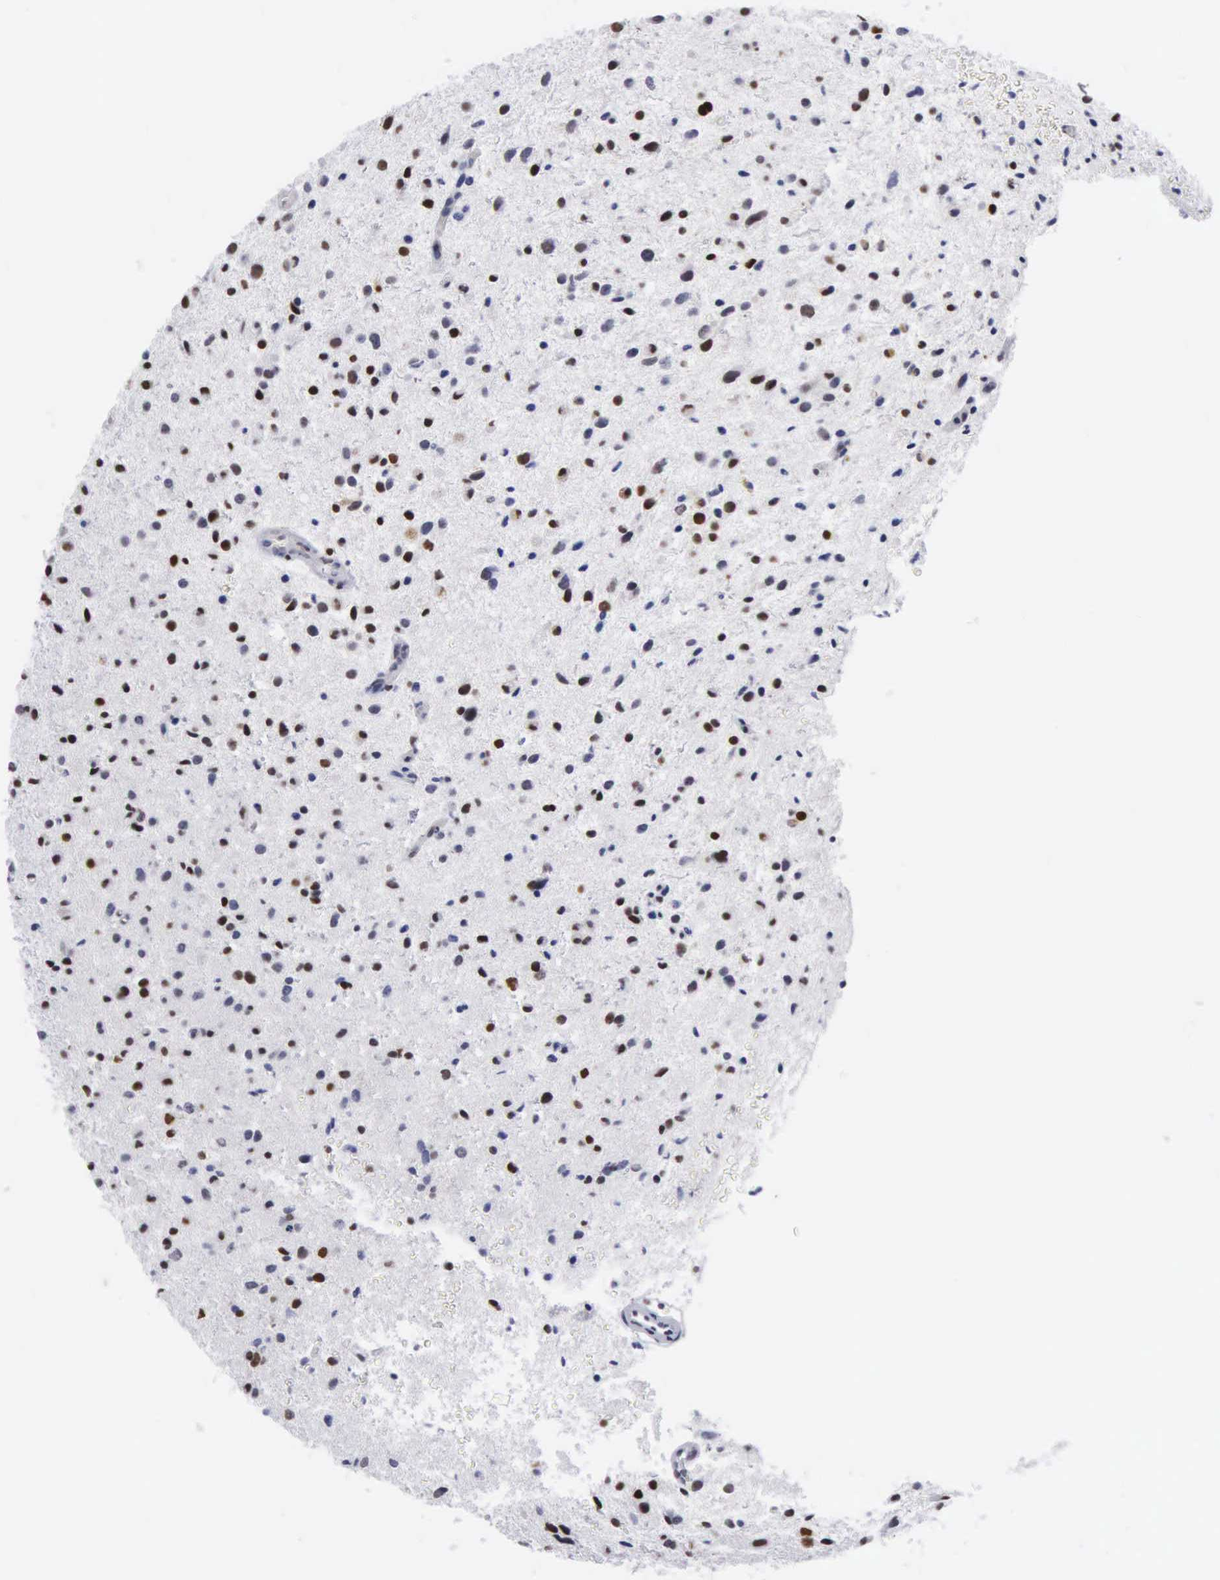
{"staining": {"intensity": "moderate", "quantity": "25%-75%", "location": "nuclear"}, "tissue": "glioma", "cell_type": "Tumor cells", "image_type": "cancer", "snomed": [{"axis": "morphology", "description": "Glioma, malignant, Low grade"}, {"axis": "topography", "description": "Brain"}], "caption": "The immunohistochemical stain shows moderate nuclear positivity in tumor cells of glioma tissue.", "gene": "CCNG1", "patient": {"sex": "female", "age": 46}}